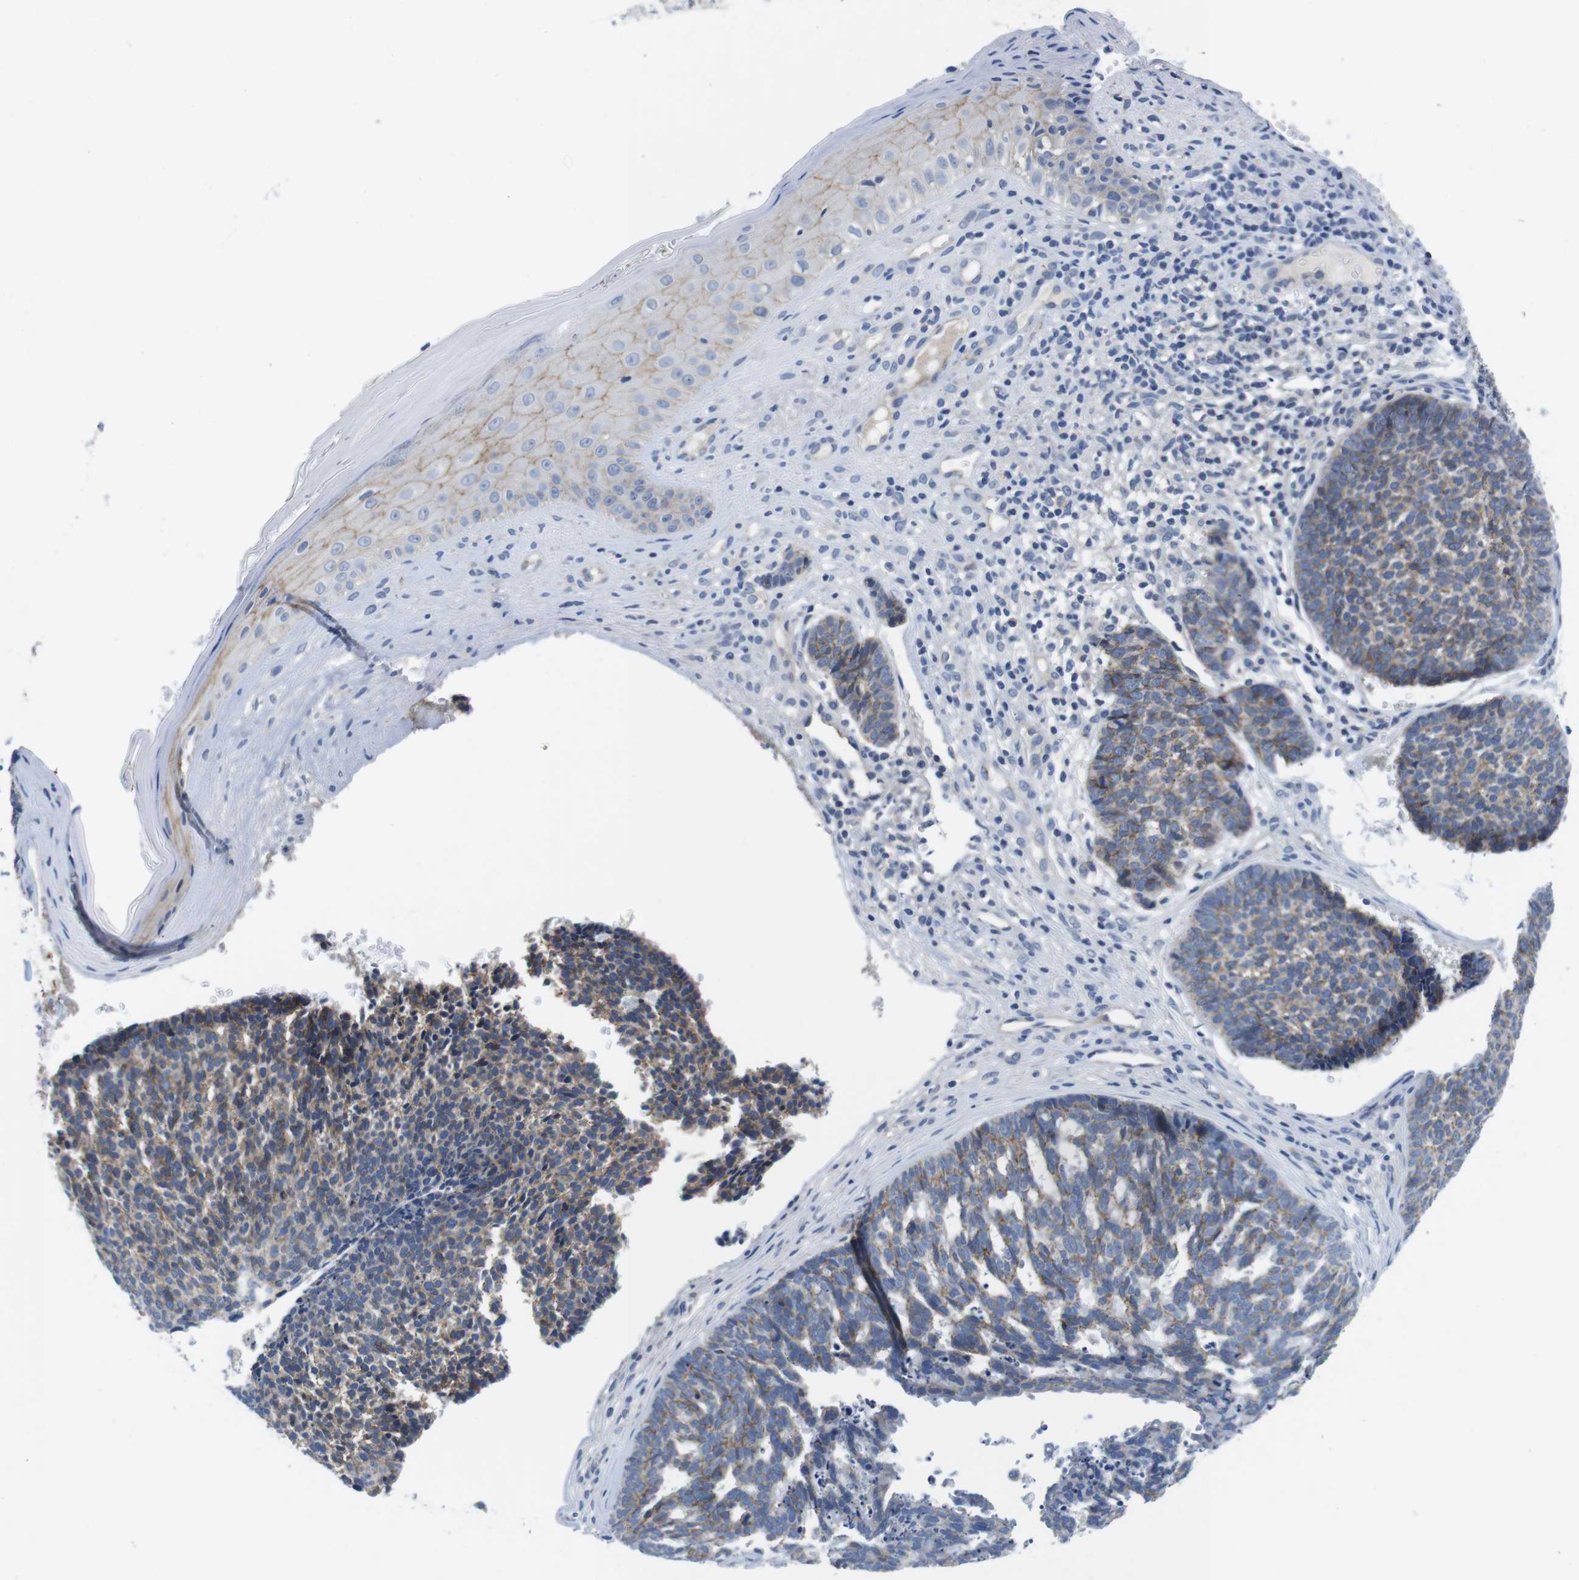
{"staining": {"intensity": "moderate", "quantity": "25%-75%", "location": "cytoplasmic/membranous"}, "tissue": "skin cancer", "cell_type": "Tumor cells", "image_type": "cancer", "snomed": [{"axis": "morphology", "description": "Basal cell carcinoma"}, {"axis": "topography", "description": "Skin"}], "caption": "An IHC image of neoplastic tissue is shown. Protein staining in brown shows moderate cytoplasmic/membranous positivity in basal cell carcinoma (skin) within tumor cells.", "gene": "SCRIB", "patient": {"sex": "male", "age": 84}}